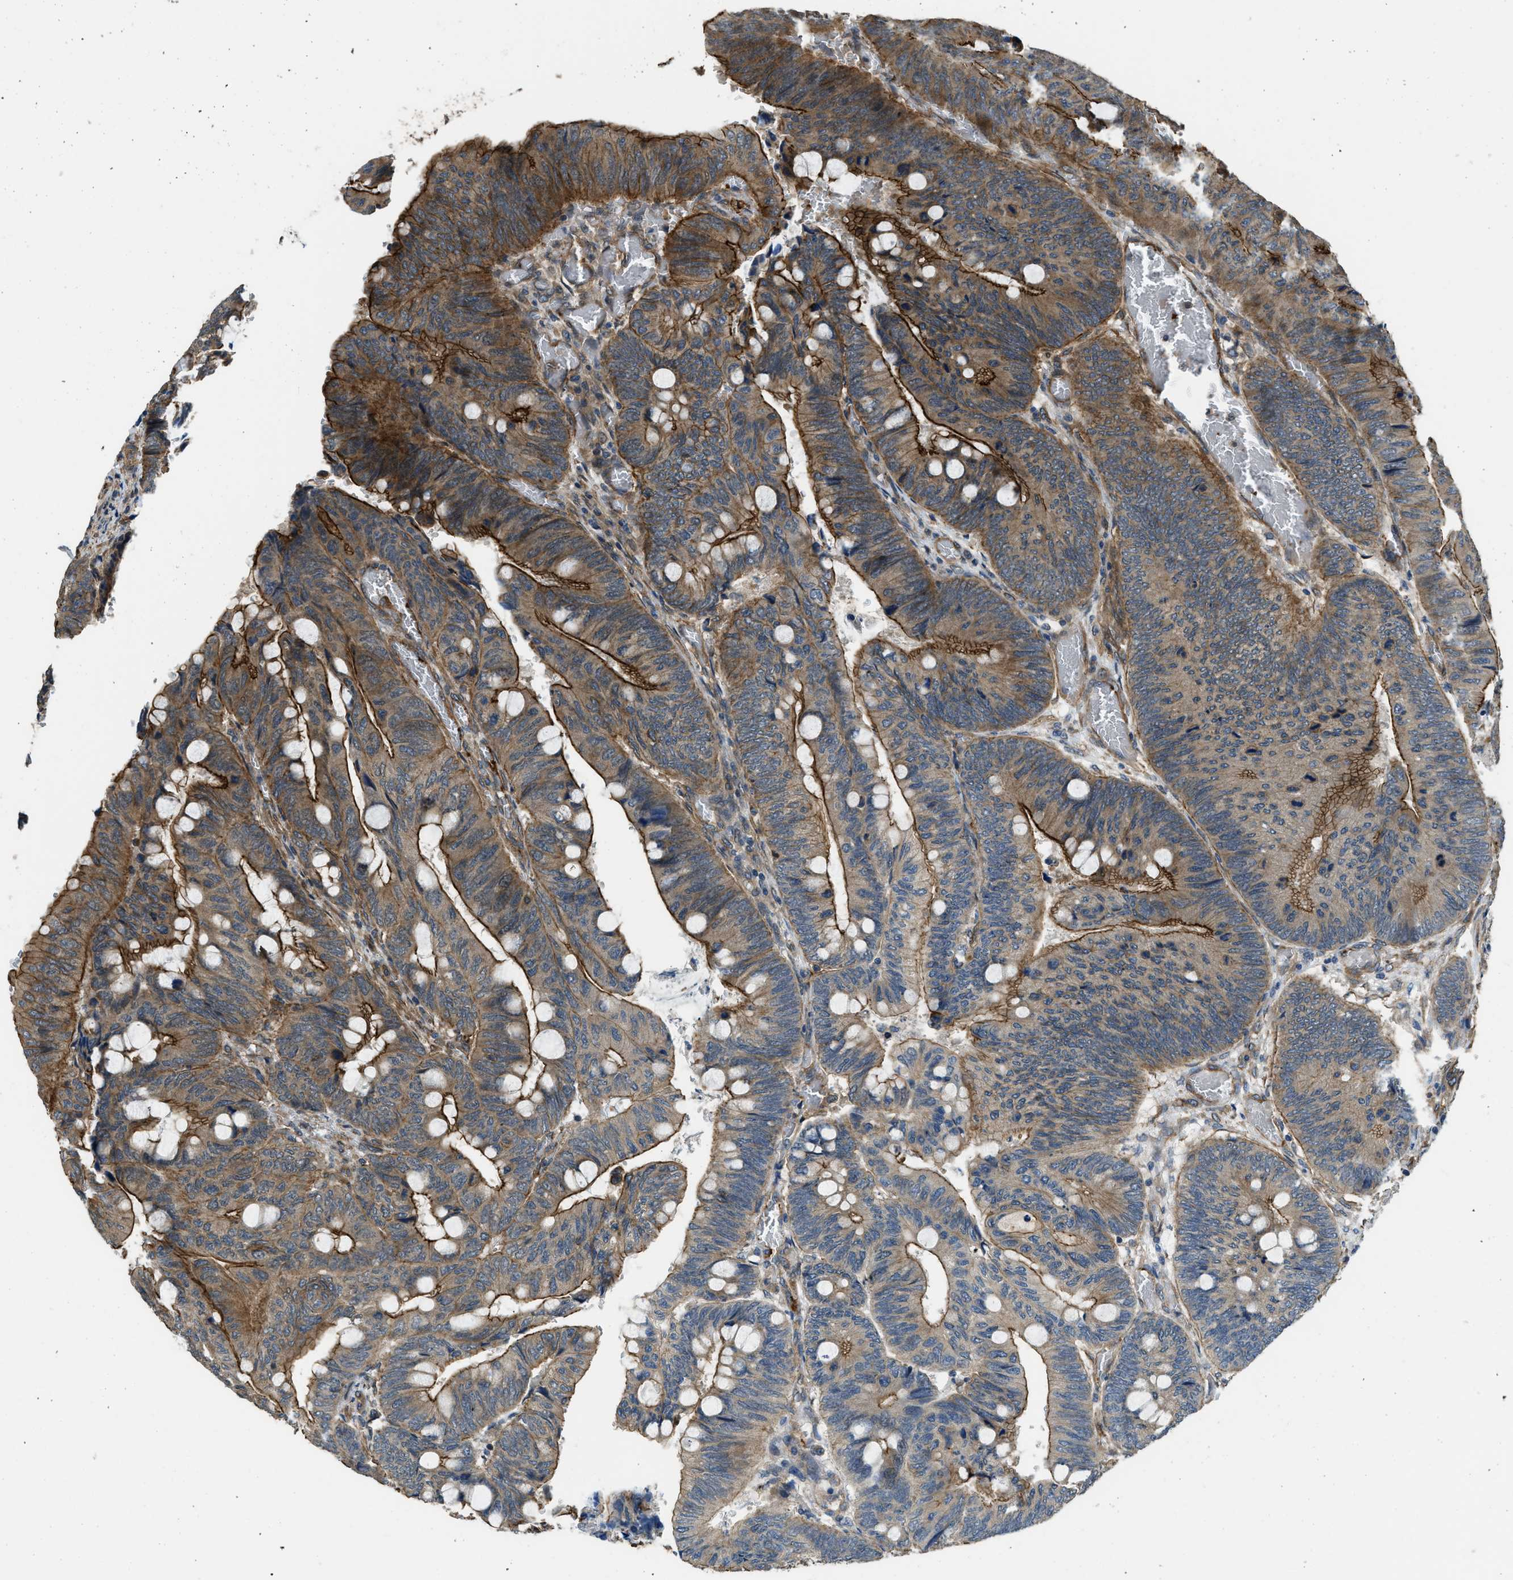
{"staining": {"intensity": "moderate", "quantity": ">75%", "location": "cytoplasmic/membranous"}, "tissue": "colorectal cancer", "cell_type": "Tumor cells", "image_type": "cancer", "snomed": [{"axis": "morphology", "description": "Normal tissue, NOS"}, {"axis": "morphology", "description": "Adenocarcinoma, NOS"}, {"axis": "topography", "description": "Rectum"}, {"axis": "topography", "description": "Peripheral nerve tissue"}], "caption": "Brown immunohistochemical staining in human colorectal cancer demonstrates moderate cytoplasmic/membranous staining in approximately >75% of tumor cells. (DAB (3,3'-diaminobenzidine) IHC, brown staining for protein, blue staining for nuclei).", "gene": "CGN", "patient": {"sex": "male", "age": 92}}